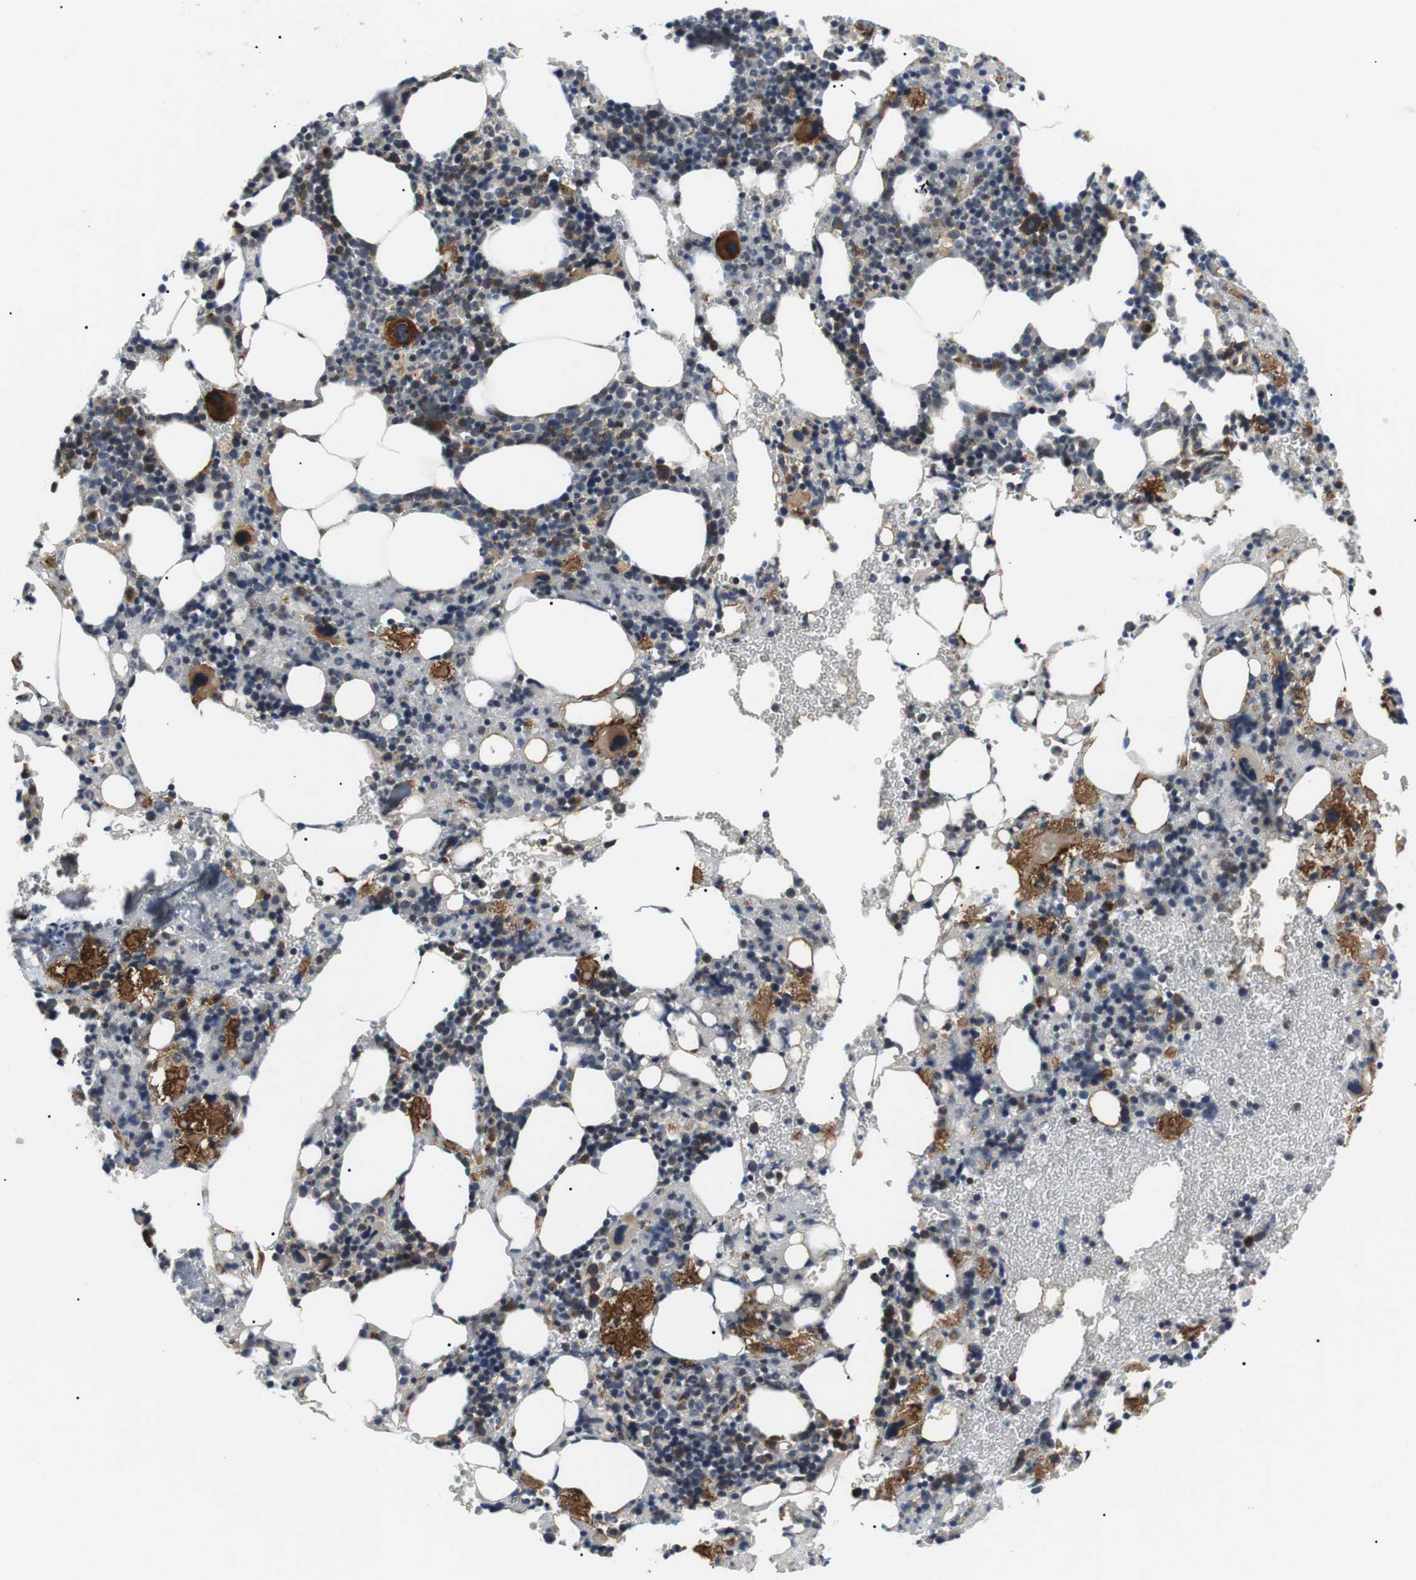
{"staining": {"intensity": "strong", "quantity": "<25%", "location": "cytoplasmic/membranous"}, "tissue": "bone marrow", "cell_type": "Hematopoietic cells", "image_type": "normal", "snomed": [{"axis": "morphology", "description": "Normal tissue, NOS"}, {"axis": "morphology", "description": "Inflammation, NOS"}, {"axis": "topography", "description": "Bone marrow"}], "caption": "IHC micrograph of normal bone marrow: human bone marrow stained using immunohistochemistry demonstrates medium levels of strong protein expression localized specifically in the cytoplasmic/membranous of hematopoietic cells, appearing as a cytoplasmic/membranous brown color.", "gene": "DIPK1A", "patient": {"sex": "female", "age": 64}}